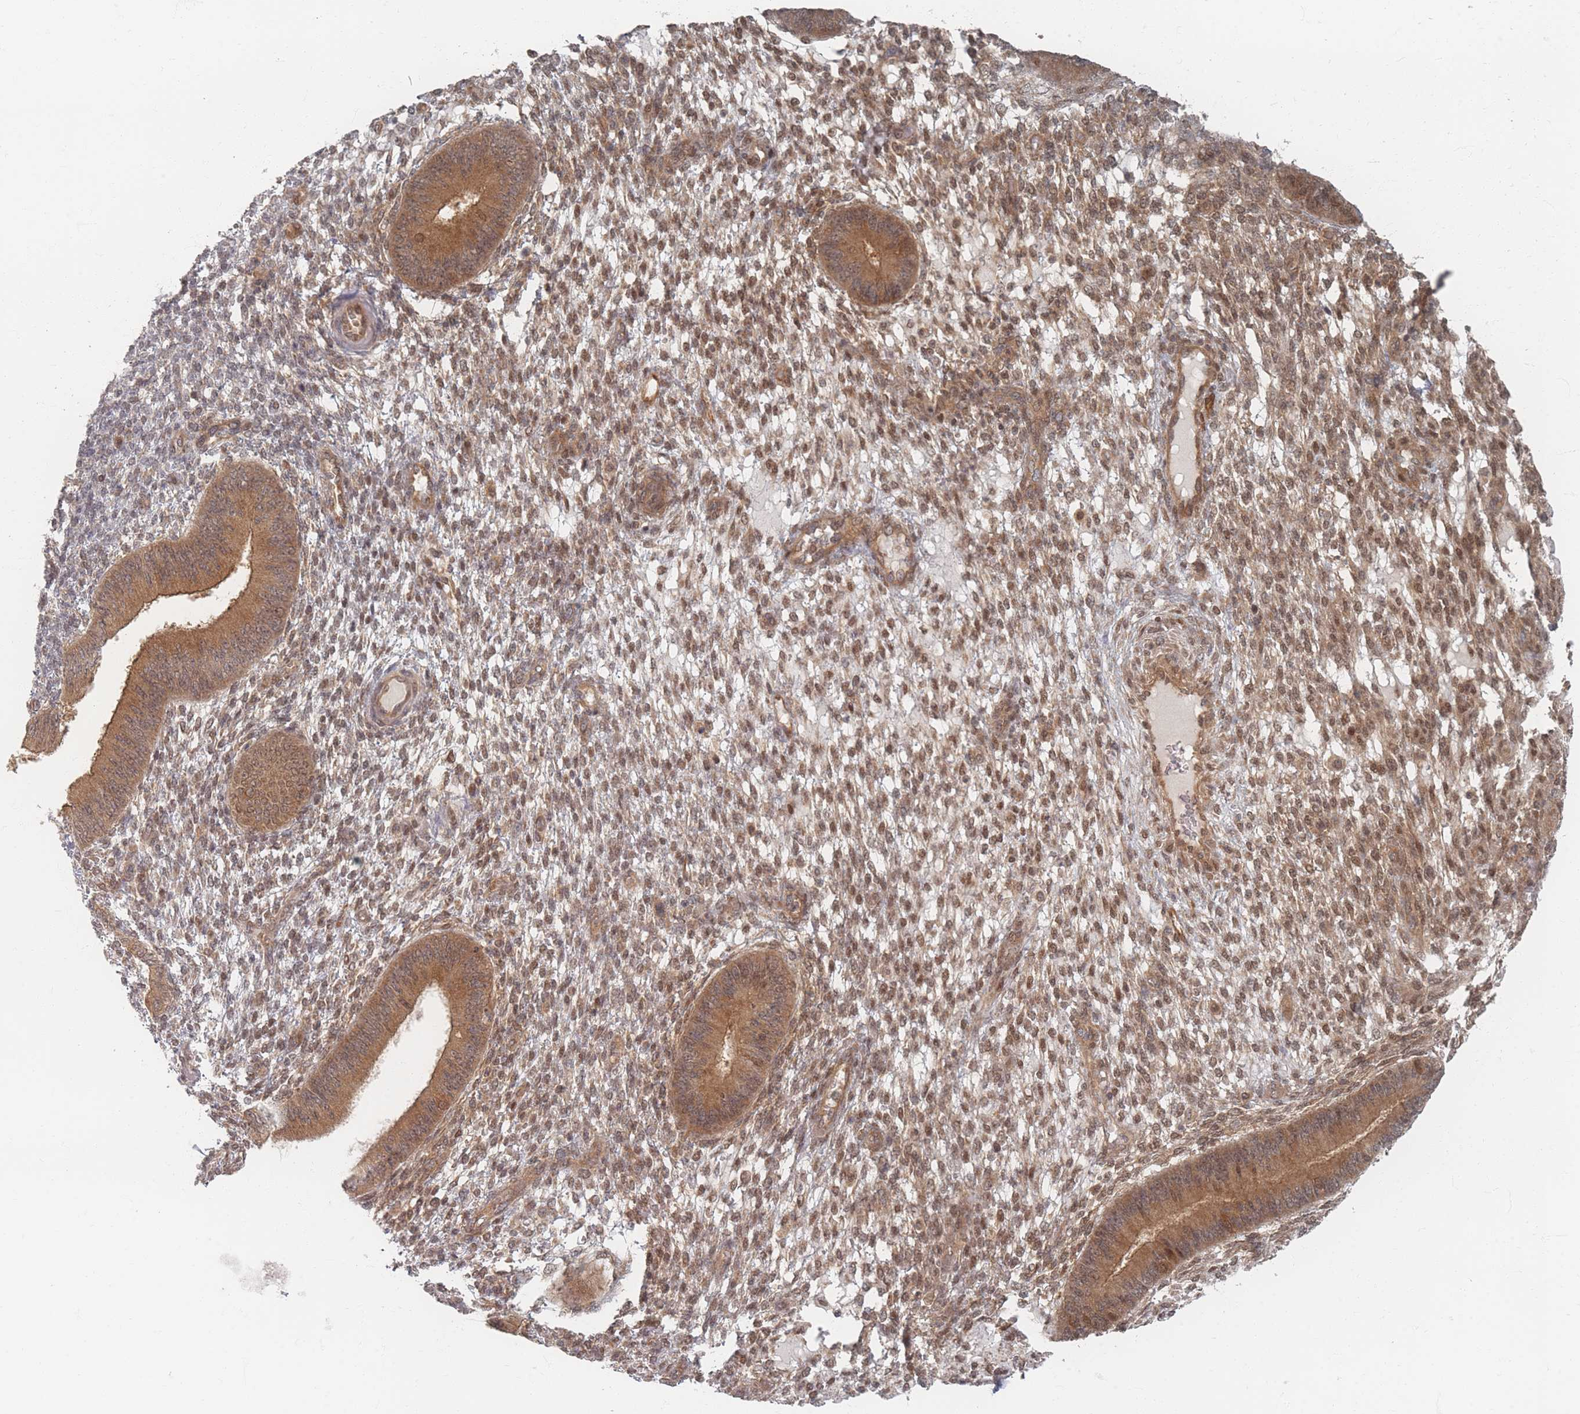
{"staining": {"intensity": "moderate", "quantity": ">75%", "location": "cytoplasmic/membranous,nuclear"}, "tissue": "endometrium", "cell_type": "Cells in endometrial stroma", "image_type": "normal", "snomed": [{"axis": "morphology", "description": "Normal tissue, NOS"}, {"axis": "topography", "description": "Endometrium"}], "caption": "Immunohistochemistry (IHC) histopathology image of unremarkable endometrium: endometrium stained using IHC shows medium levels of moderate protein expression localized specifically in the cytoplasmic/membranous,nuclear of cells in endometrial stroma, appearing as a cytoplasmic/membranous,nuclear brown color.", "gene": "PSMD9", "patient": {"sex": "female", "age": 49}}